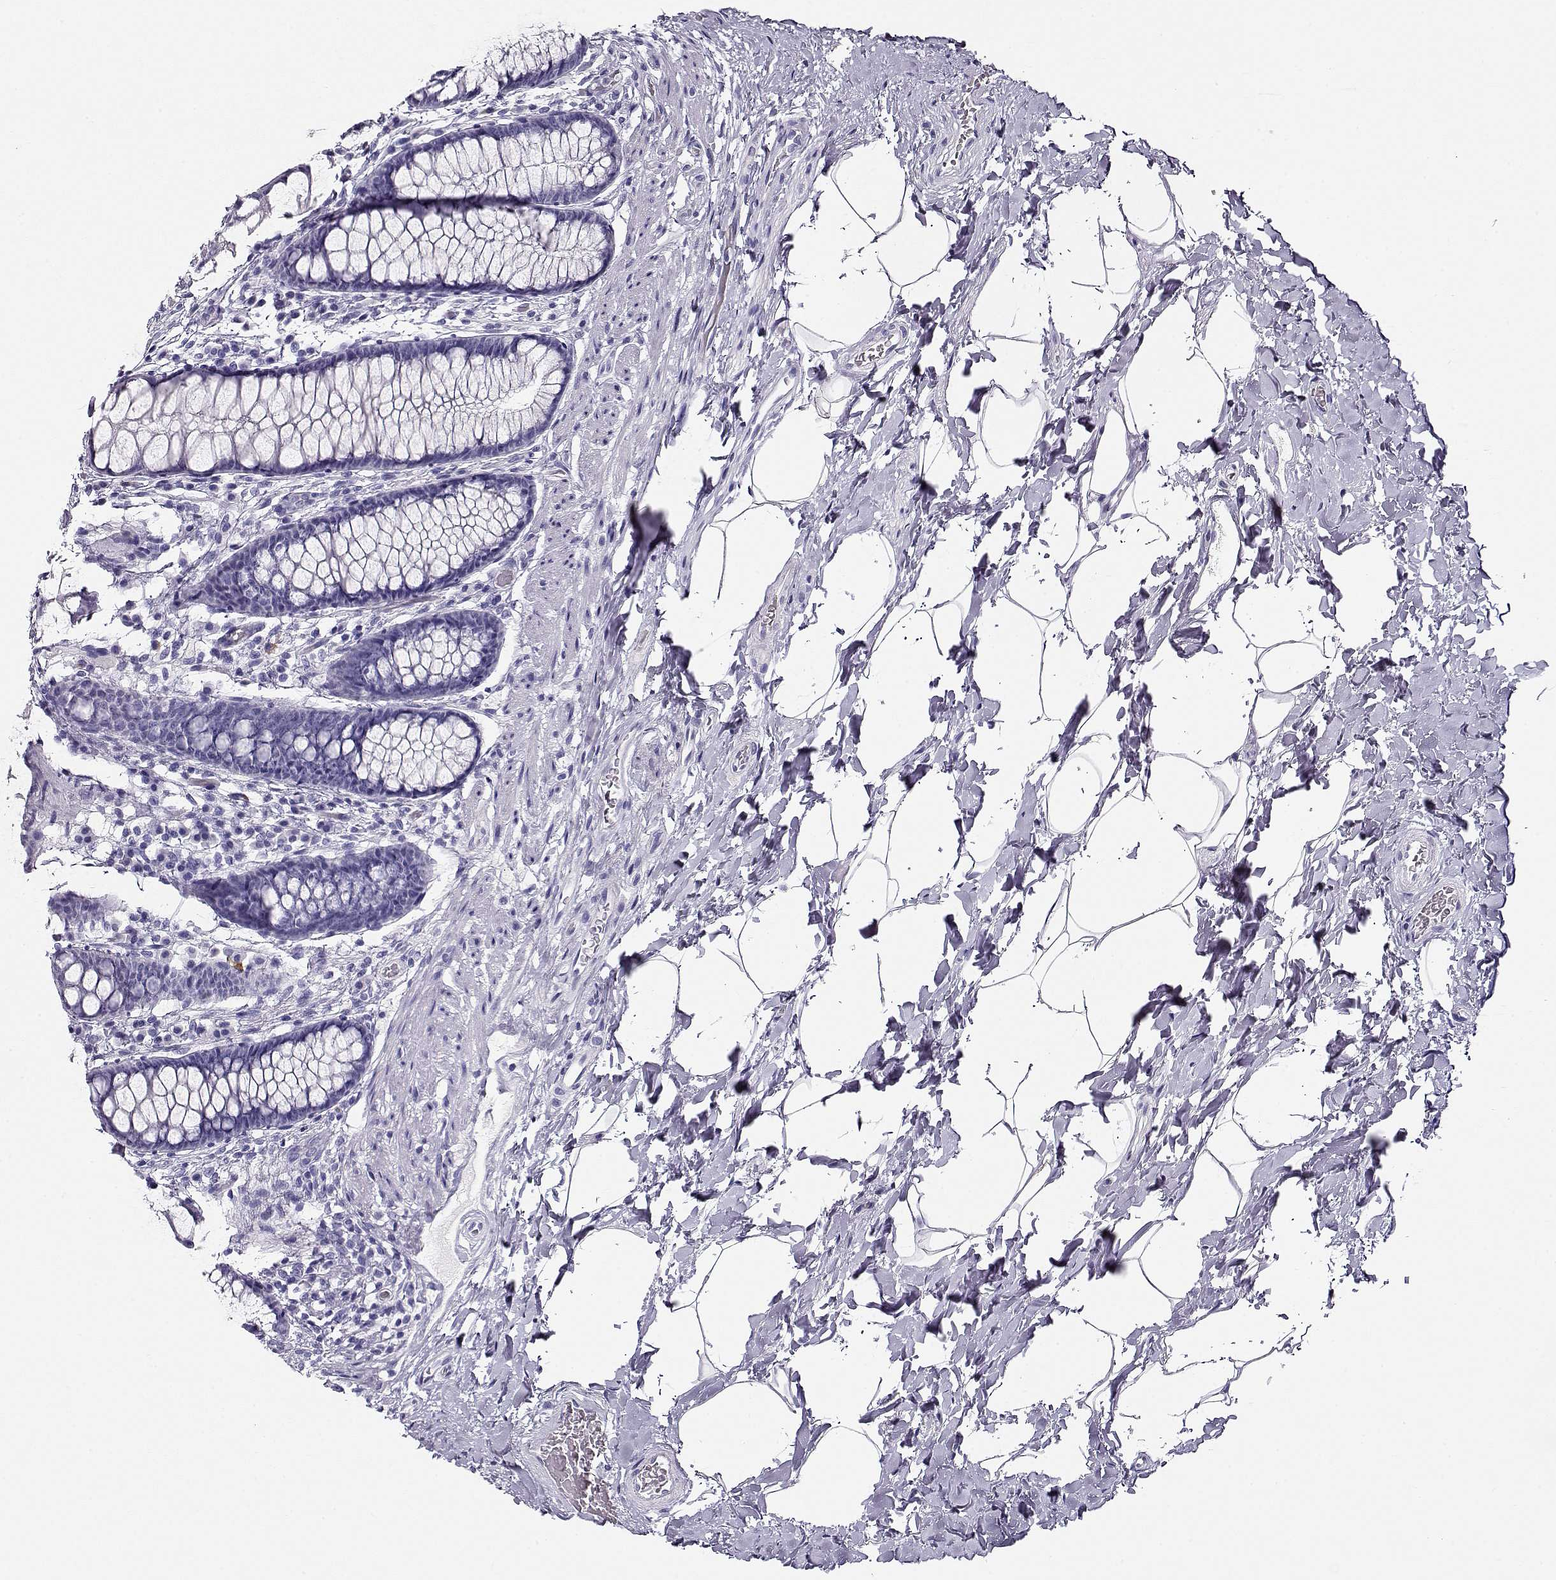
{"staining": {"intensity": "negative", "quantity": "none", "location": "none"}, "tissue": "rectum", "cell_type": "Glandular cells", "image_type": "normal", "snomed": [{"axis": "morphology", "description": "Normal tissue, NOS"}, {"axis": "topography", "description": "Rectum"}], "caption": "A high-resolution histopathology image shows IHC staining of unremarkable rectum, which shows no significant staining in glandular cells.", "gene": "CRX", "patient": {"sex": "female", "age": 62}}